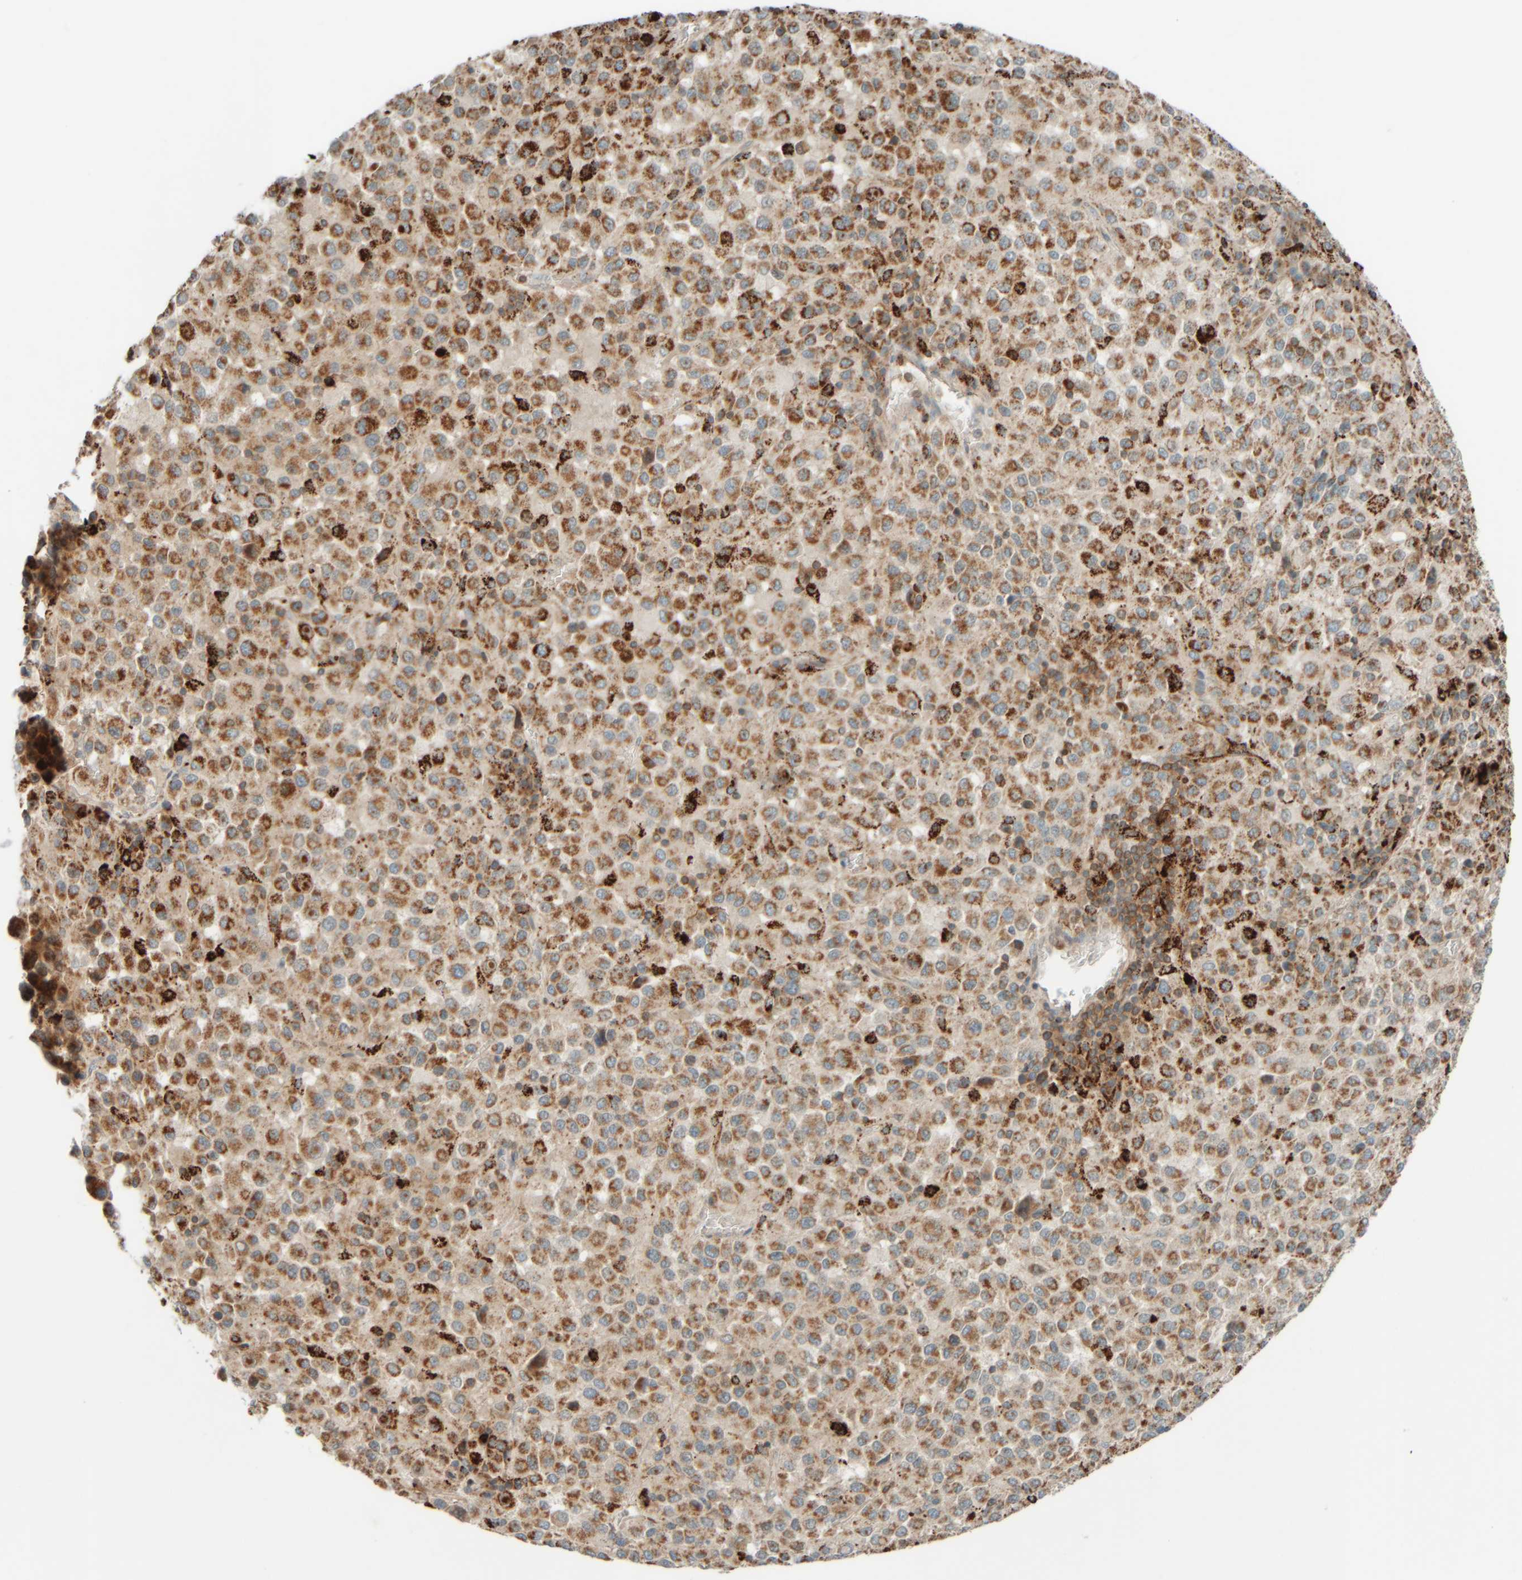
{"staining": {"intensity": "moderate", "quantity": ">75%", "location": "cytoplasmic/membranous"}, "tissue": "melanoma", "cell_type": "Tumor cells", "image_type": "cancer", "snomed": [{"axis": "morphology", "description": "Malignant melanoma, Metastatic site"}, {"axis": "topography", "description": "Lung"}], "caption": "Protein staining of malignant melanoma (metastatic site) tissue exhibits moderate cytoplasmic/membranous expression in about >75% of tumor cells.", "gene": "SPAG5", "patient": {"sex": "male", "age": 64}}